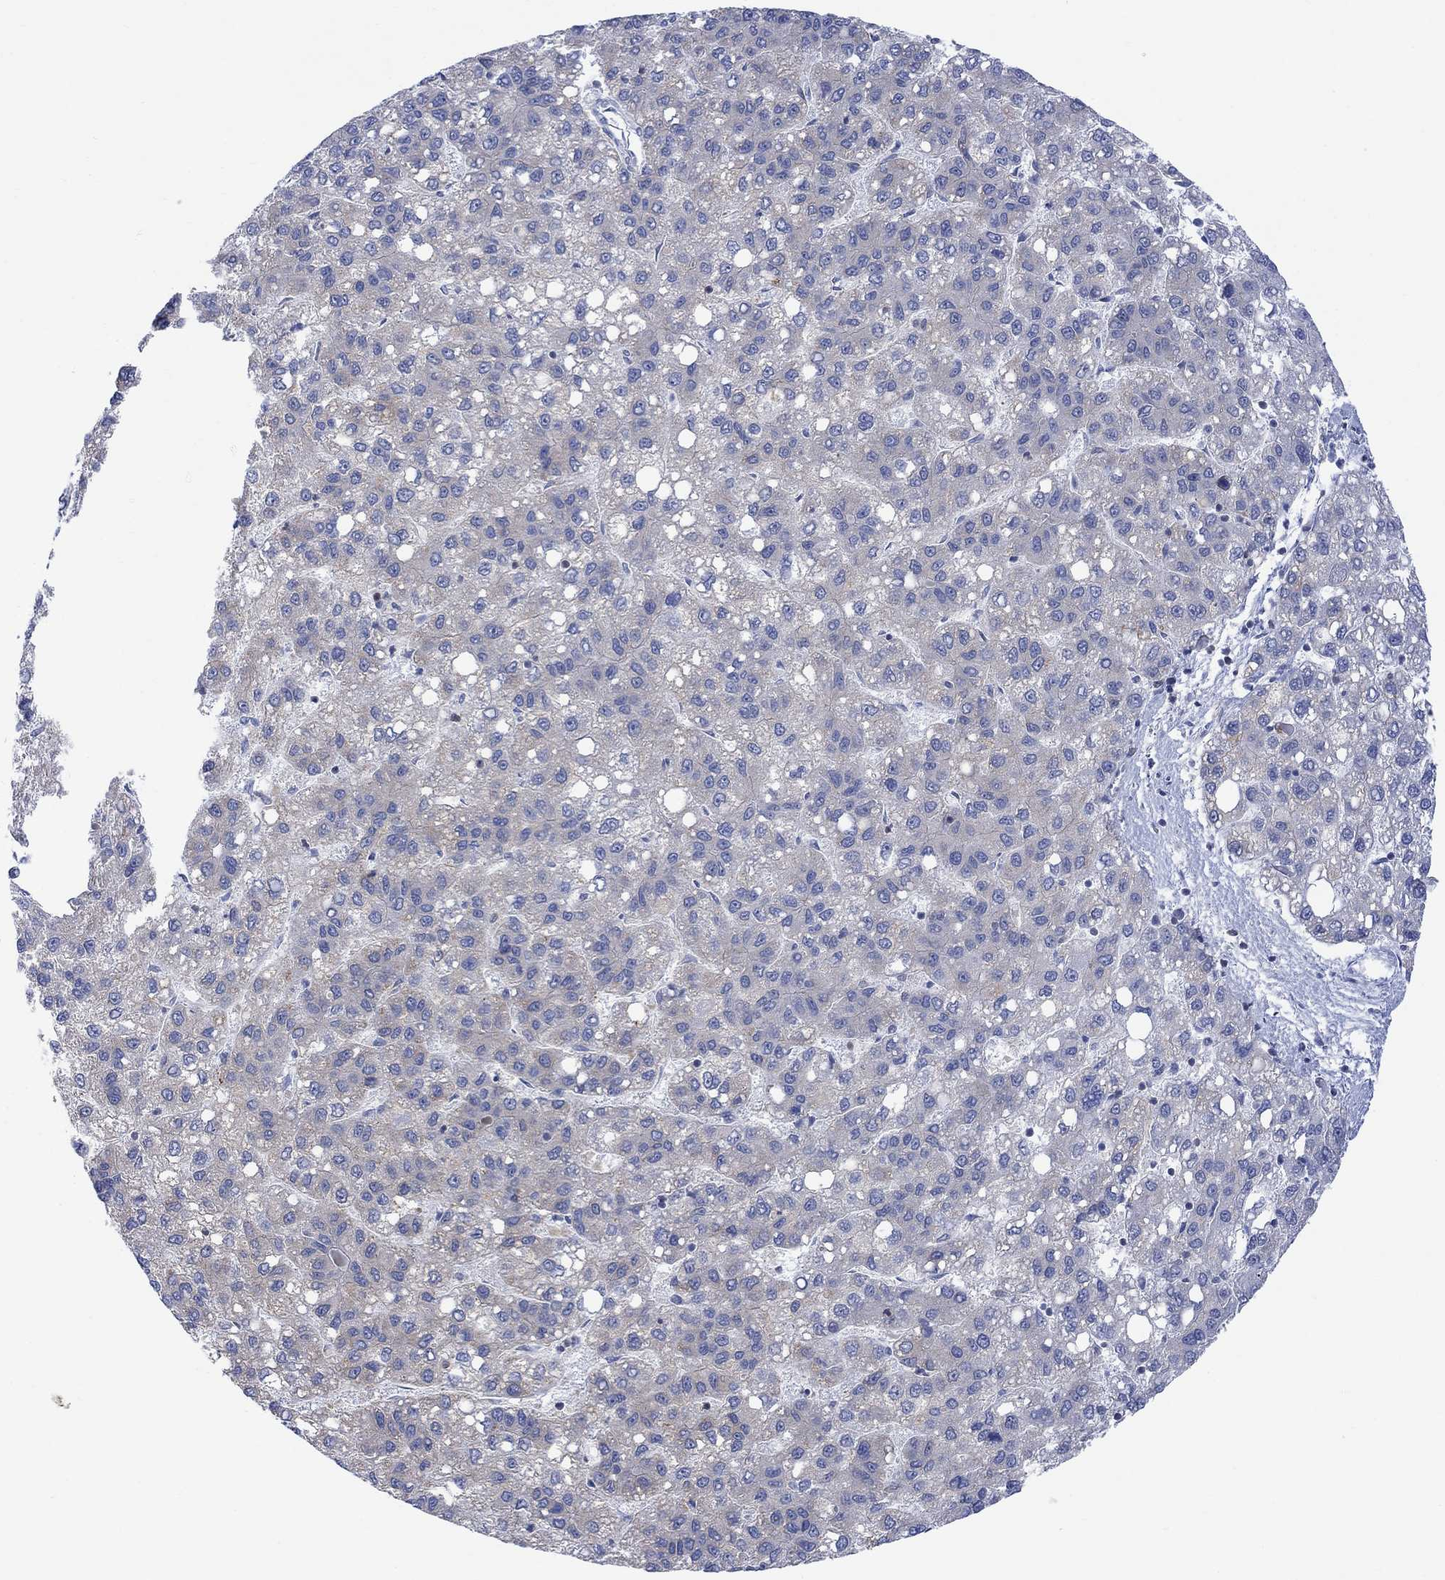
{"staining": {"intensity": "negative", "quantity": "none", "location": "none"}, "tissue": "liver cancer", "cell_type": "Tumor cells", "image_type": "cancer", "snomed": [{"axis": "morphology", "description": "Carcinoma, Hepatocellular, NOS"}, {"axis": "topography", "description": "Liver"}], "caption": "Liver hepatocellular carcinoma stained for a protein using immunohistochemistry reveals no expression tumor cells.", "gene": "GBP5", "patient": {"sex": "female", "age": 82}}